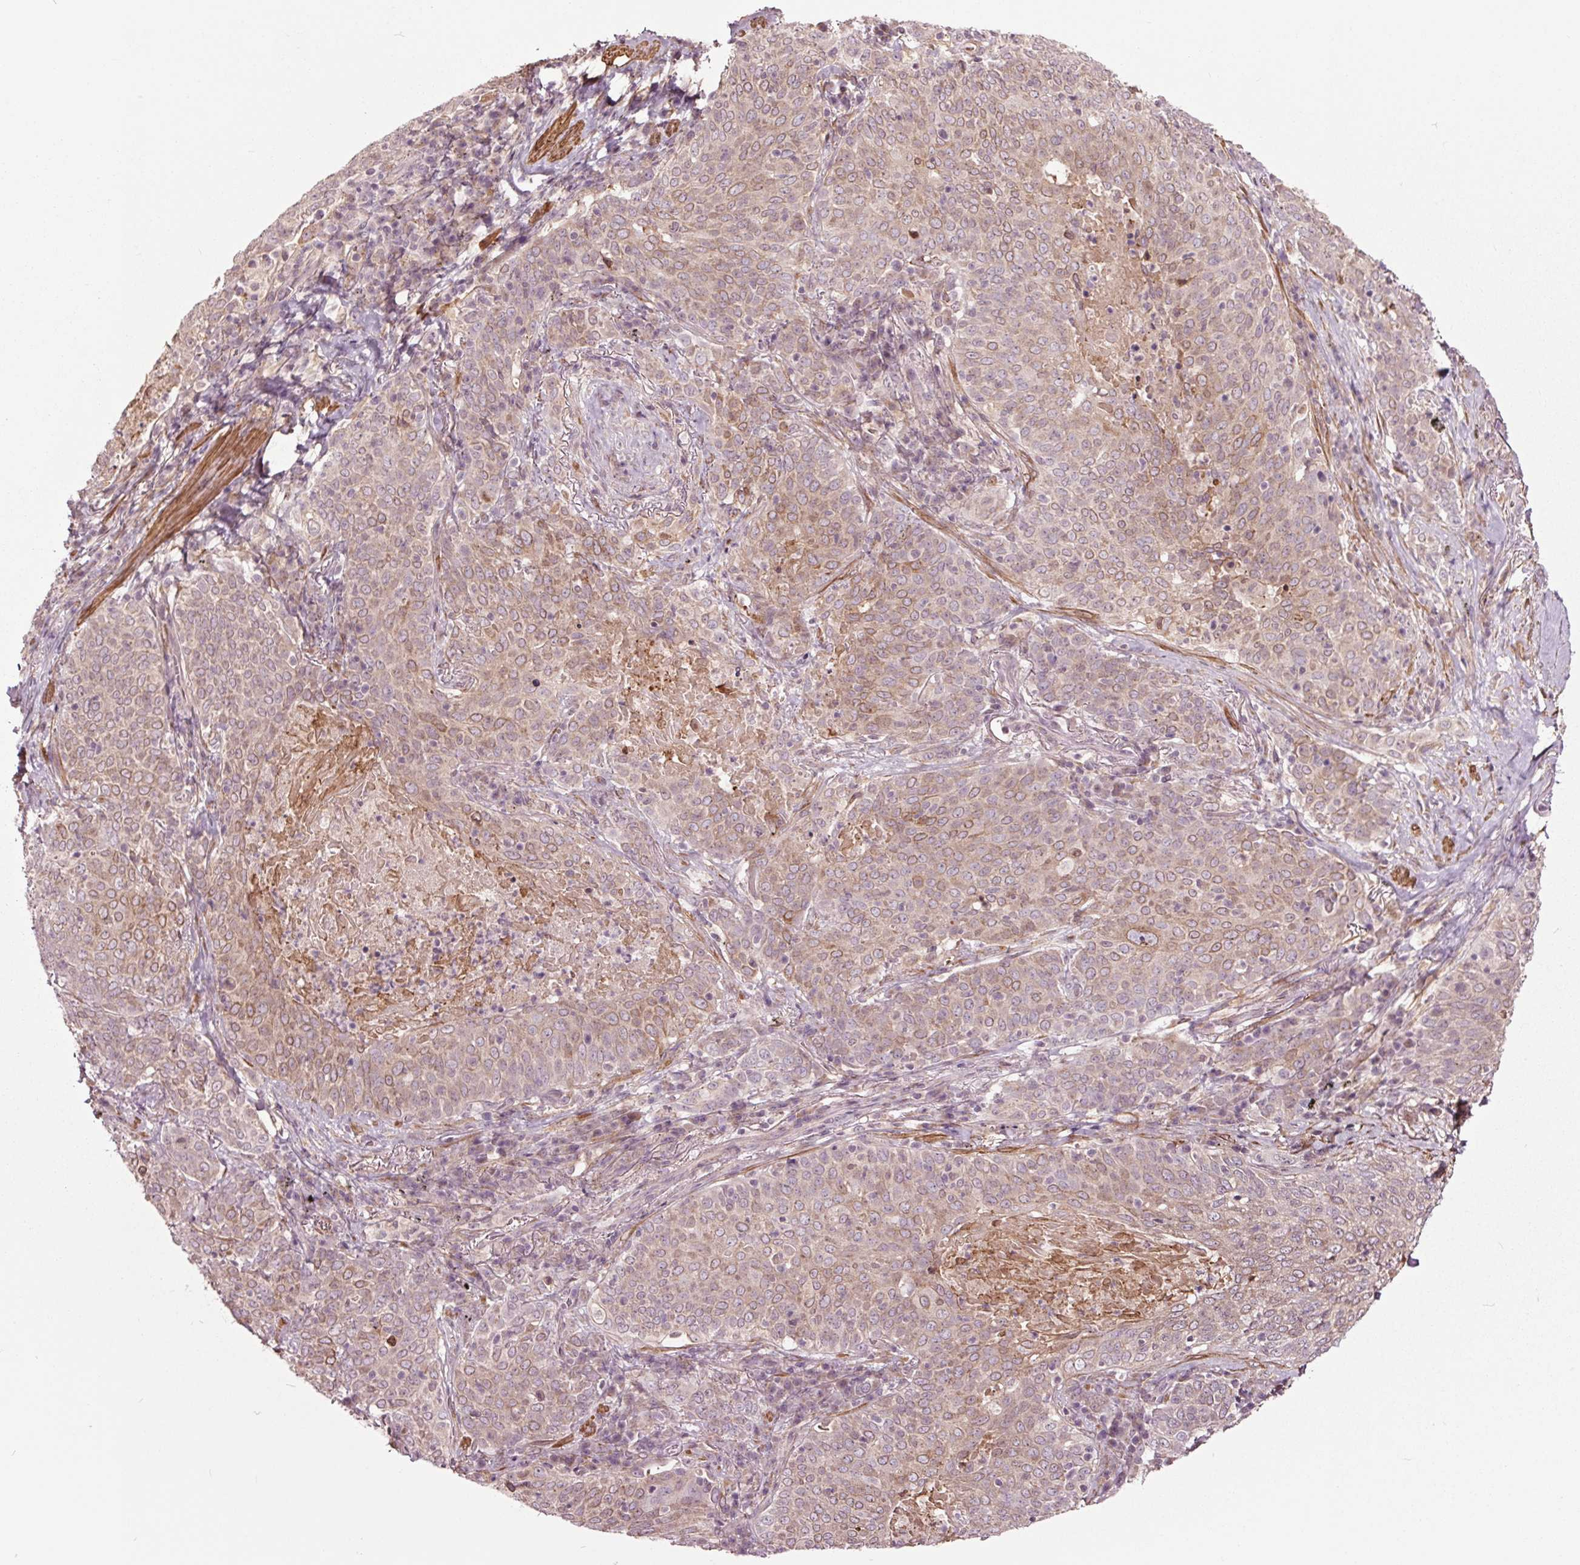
{"staining": {"intensity": "weak", "quantity": "25%-75%", "location": "cytoplasmic/membranous"}, "tissue": "lung cancer", "cell_type": "Tumor cells", "image_type": "cancer", "snomed": [{"axis": "morphology", "description": "Squamous cell carcinoma, NOS"}, {"axis": "topography", "description": "Lung"}], "caption": "IHC of human lung squamous cell carcinoma reveals low levels of weak cytoplasmic/membranous positivity in approximately 25%-75% of tumor cells.", "gene": "HAUS5", "patient": {"sex": "male", "age": 82}}